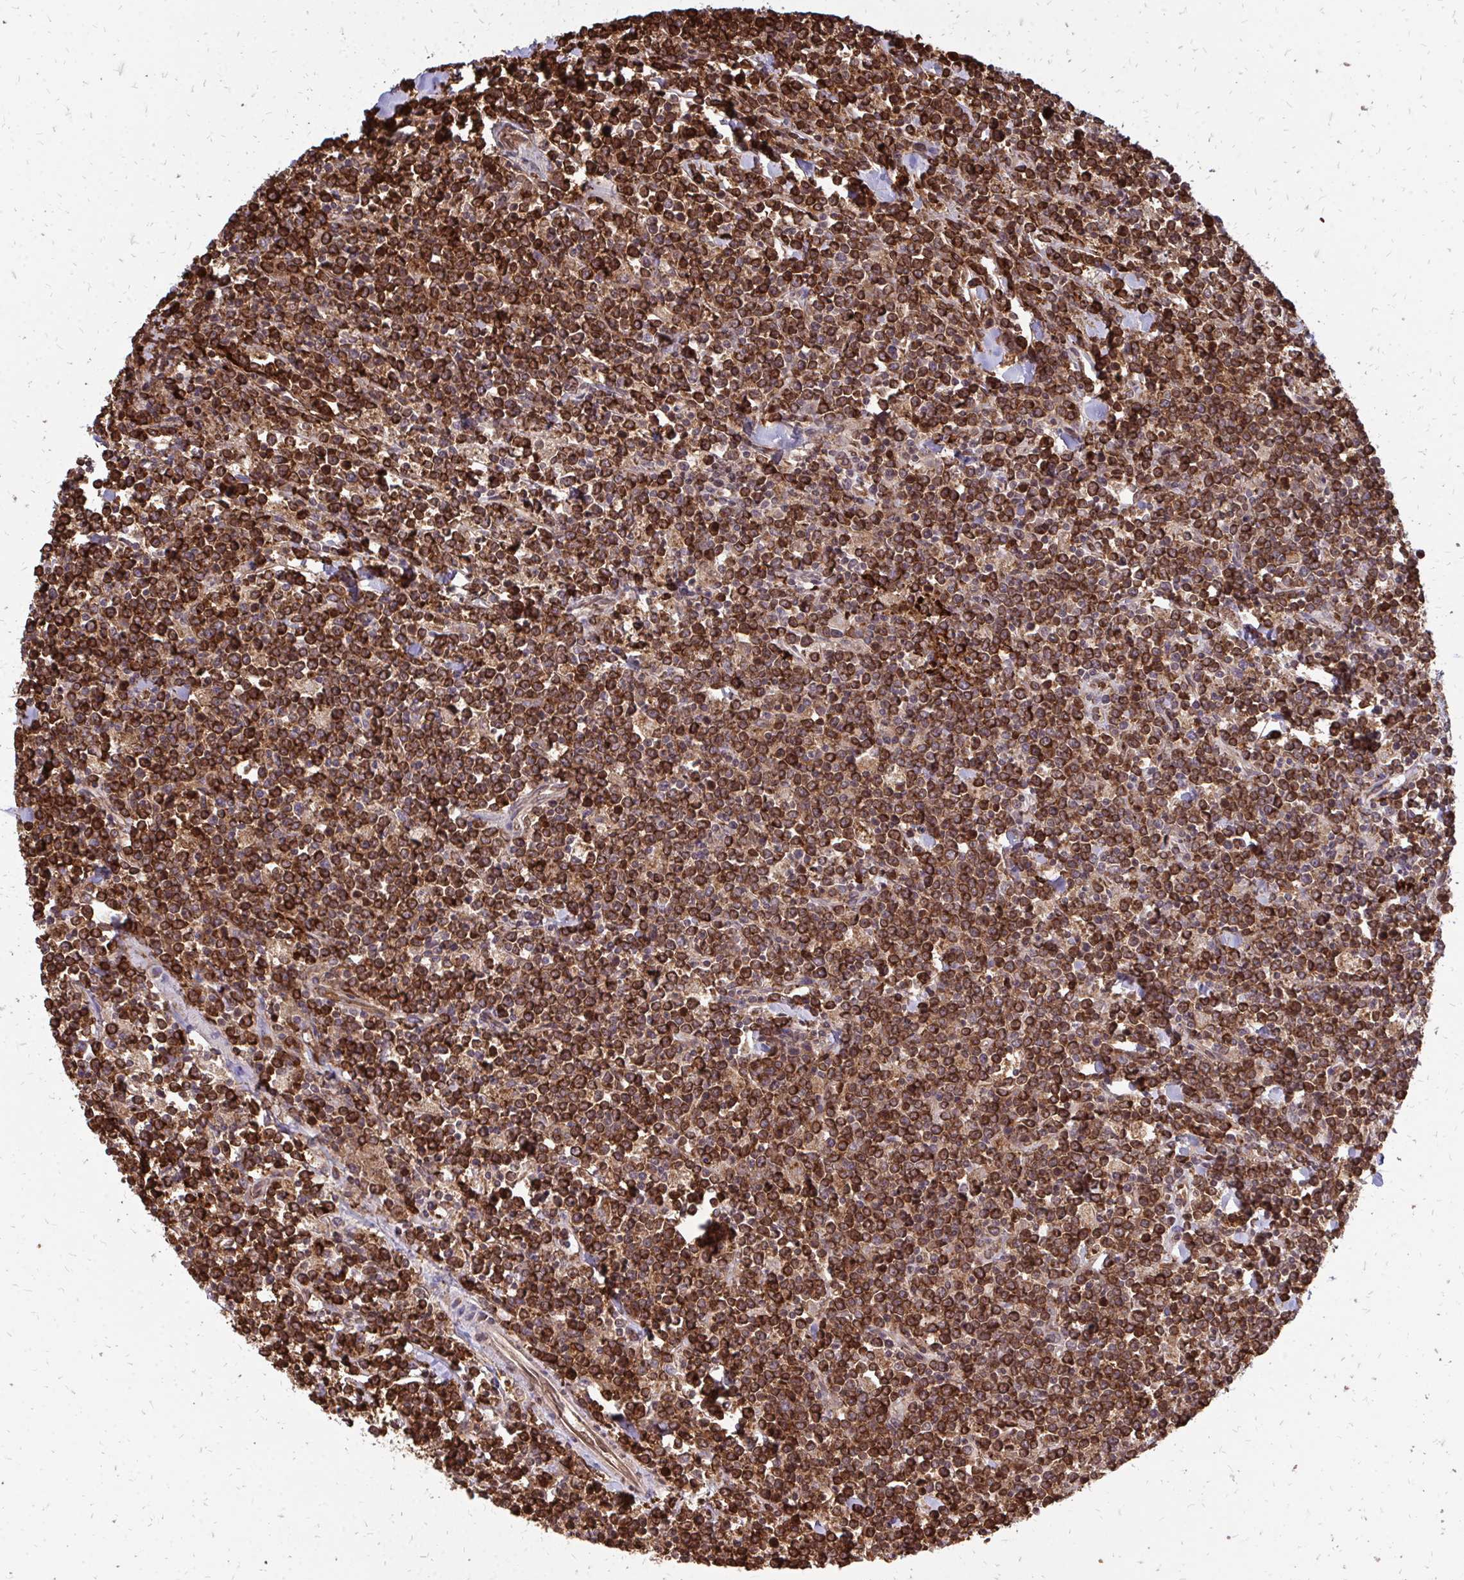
{"staining": {"intensity": "strong", "quantity": ">75%", "location": "cytoplasmic/membranous"}, "tissue": "lymphoma", "cell_type": "Tumor cells", "image_type": "cancer", "snomed": [{"axis": "morphology", "description": "Malignant lymphoma, non-Hodgkin's type, High grade"}, {"axis": "topography", "description": "Small intestine"}, {"axis": "topography", "description": "Colon"}], "caption": "Strong cytoplasmic/membranous protein staining is identified in approximately >75% of tumor cells in lymphoma.", "gene": "MARCKSL1", "patient": {"sex": "male", "age": 8}}